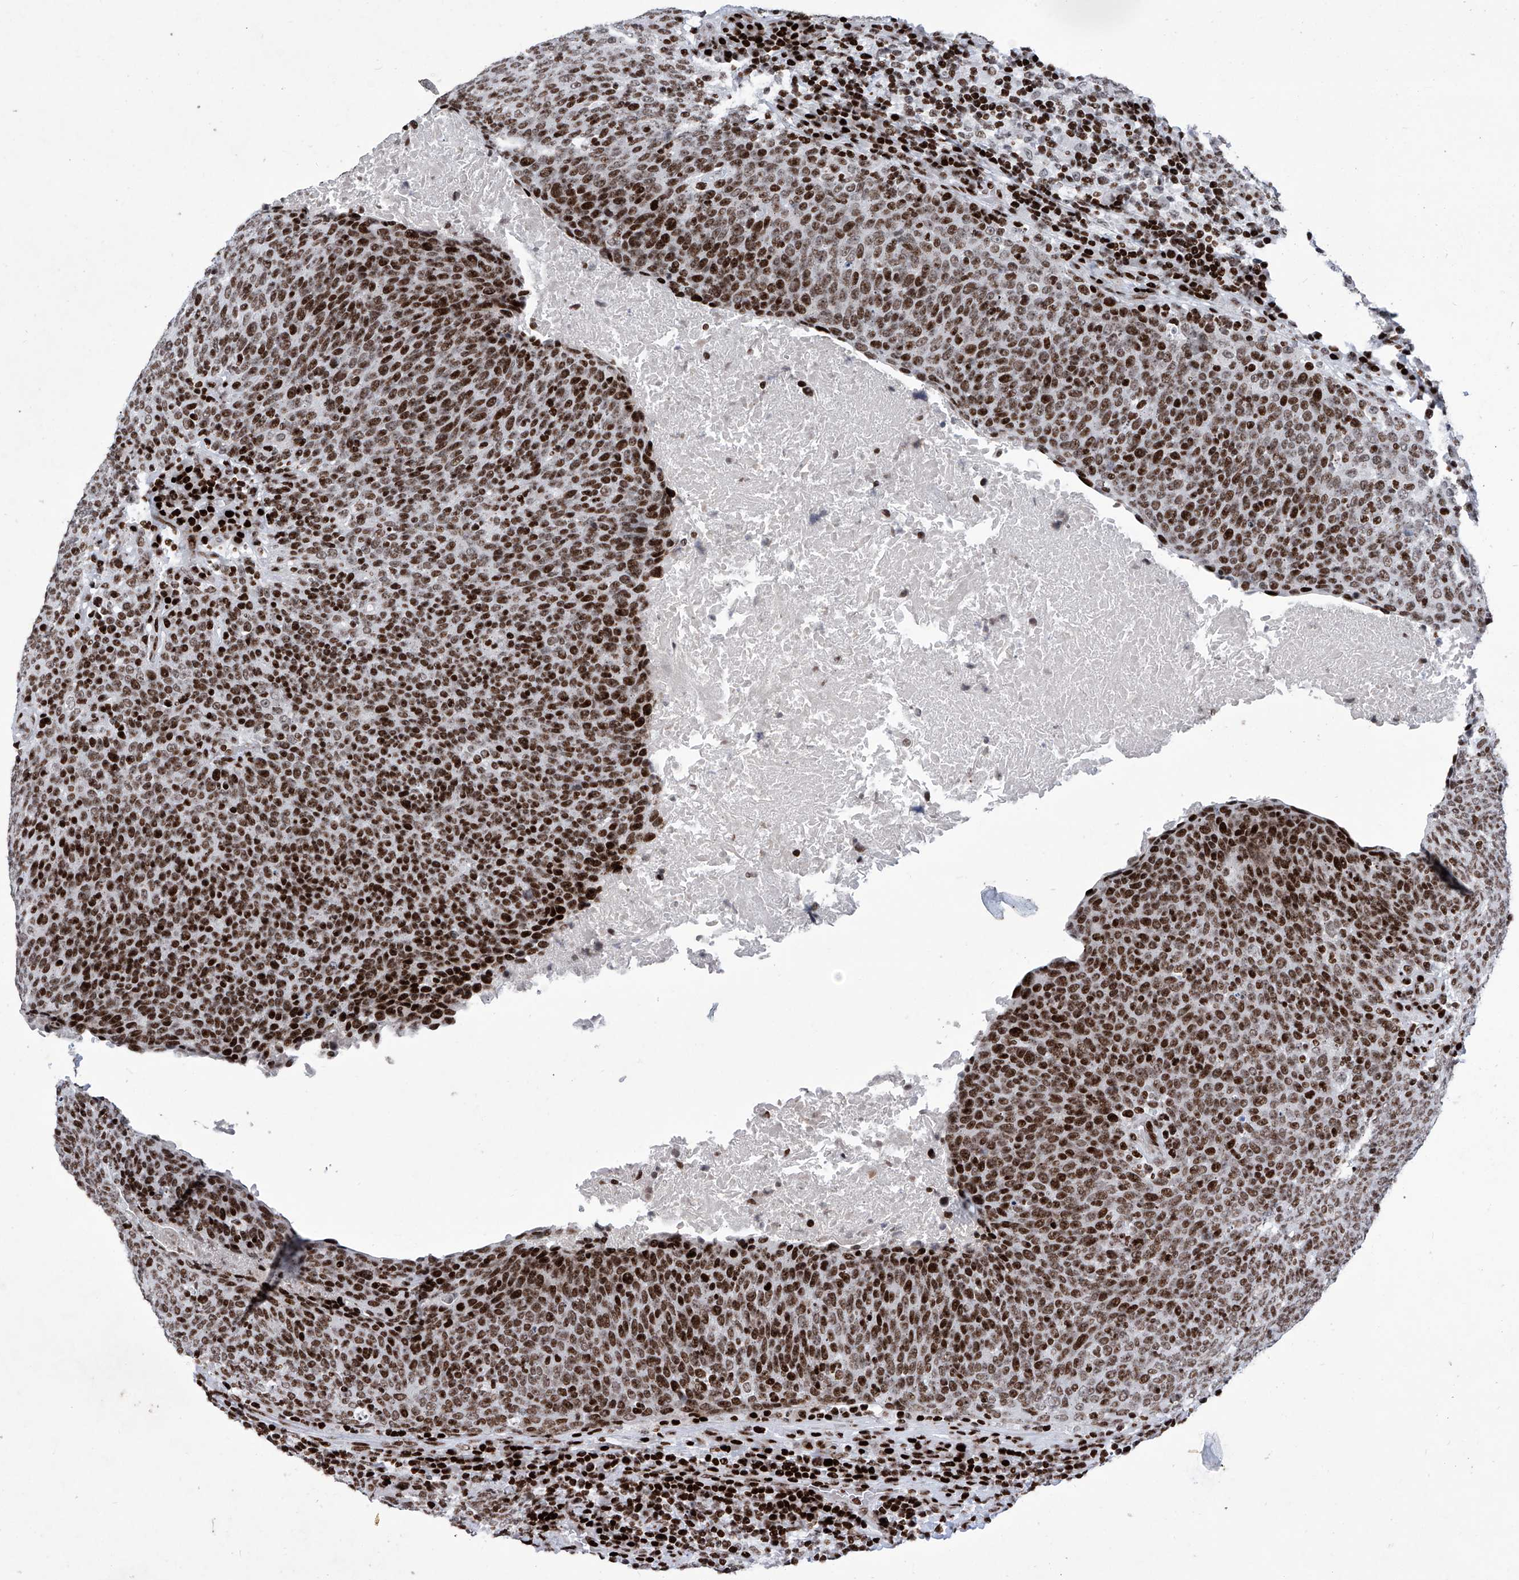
{"staining": {"intensity": "strong", "quantity": ">75%", "location": "nuclear"}, "tissue": "head and neck cancer", "cell_type": "Tumor cells", "image_type": "cancer", "snomed": [{"axis": "morphology", "description": "Squamous cell carcinoma, NOS"}, {"axis": "morphology", "description": "Squamous cell carcinoma, metastatic, NOS"}, {"axis": "topography", "description": "Lymph node"}, {"axis": "topography", "description": "Head-Neck"}], "caption": "DAB (3,3'-diaminobenzidine) immunohistochemical staining of human head and neck cancer exhibits strong nuclear protein expression in approximately >75% of tumor cells.", "gene": "HEY2", "patient": {"sex": "male", "age": 62}}